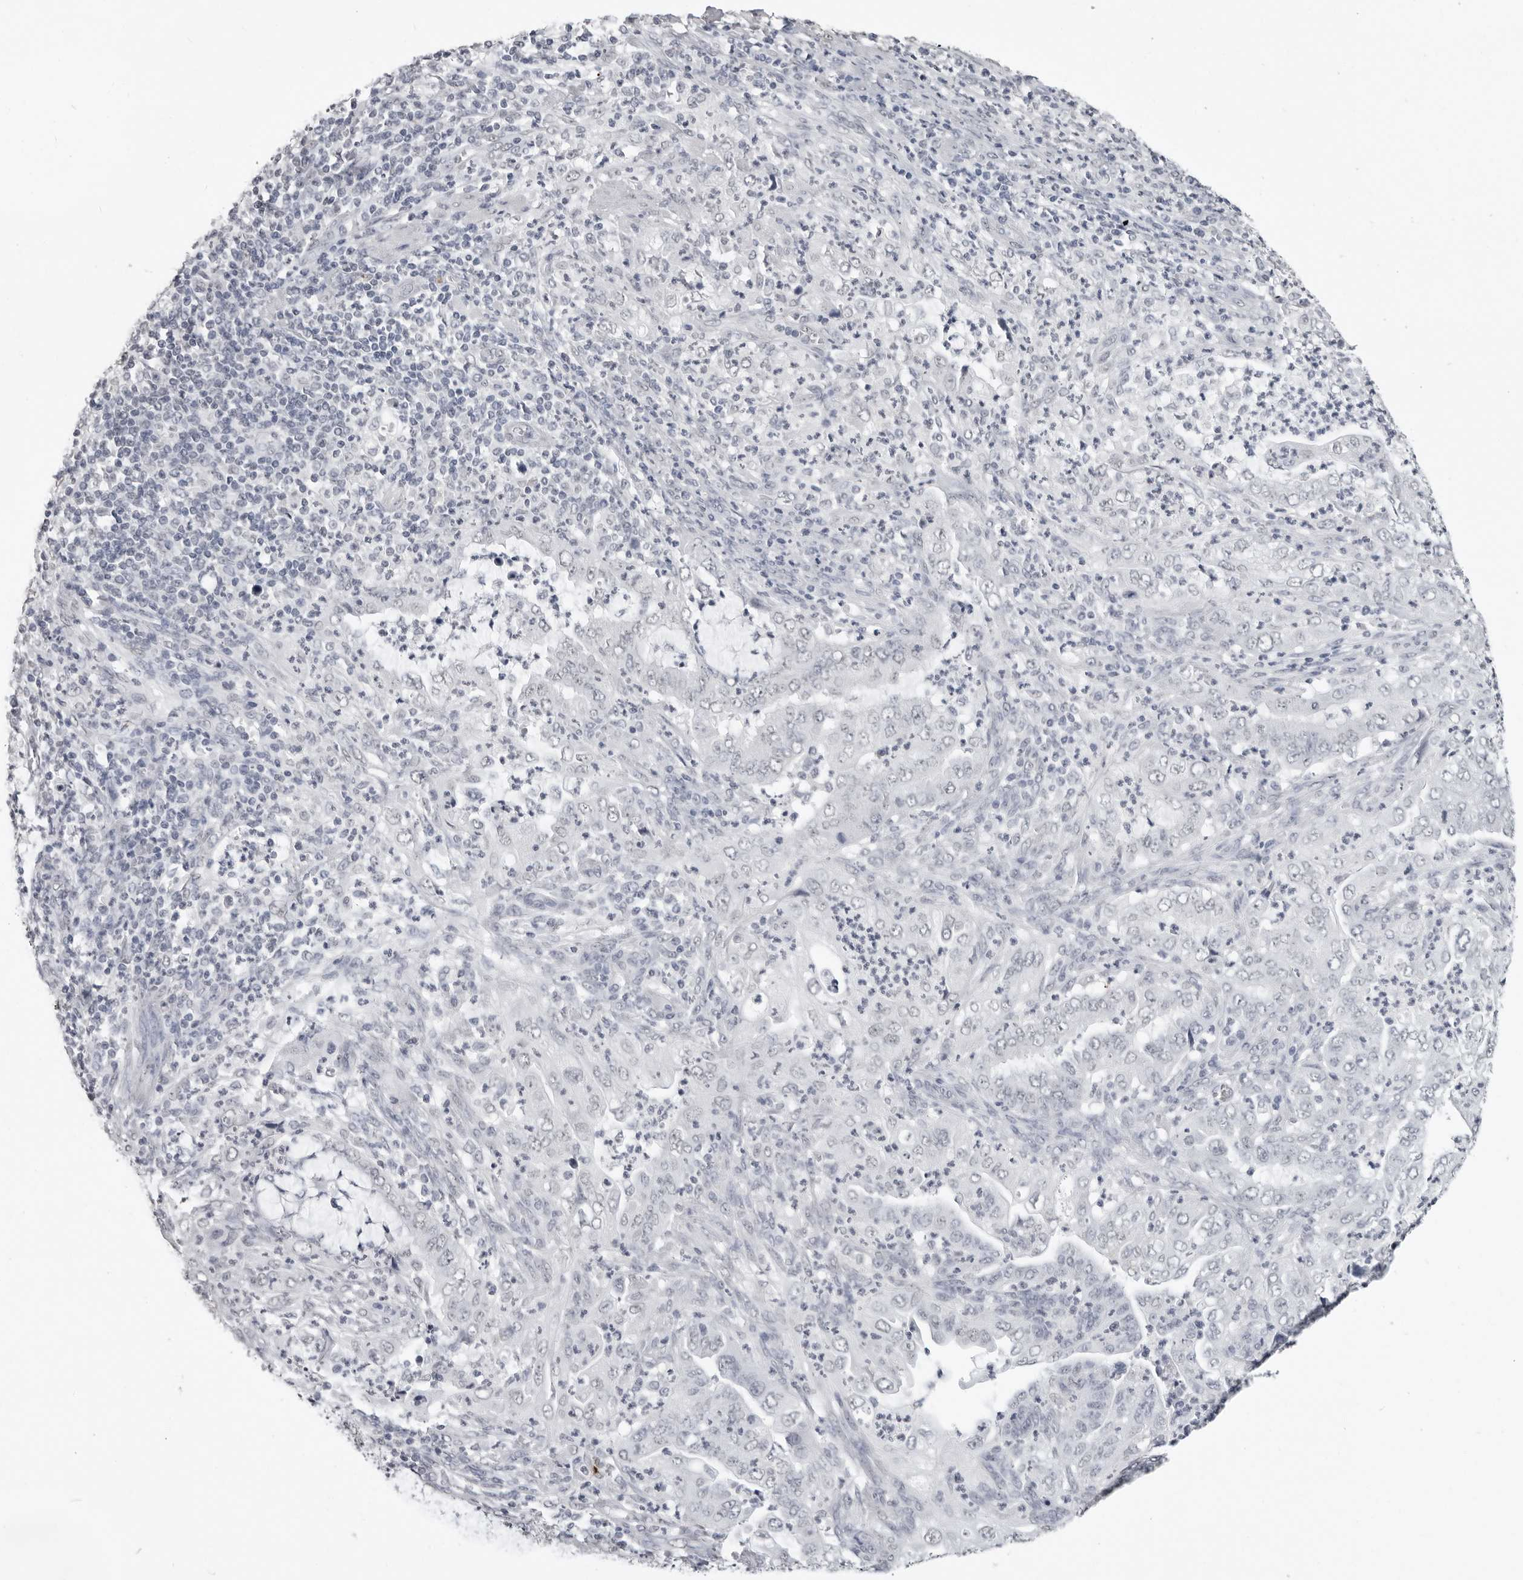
{"staining": {"intensity": "negative", "quantity": "none", "location": "none"}, "tissue": "endometrial cancer", "cell_type": "Tumor cells", "image_type": "cancer", "snomed": [{"axis": "morphology", "description": "Adenocarcinoma, NOS"}, {"axis": "topography", "description": "Endometrium"}], "caption": "Tumor cells show no significant protein positivity in endometrial cancer.", "gene": "HEPACAM", "patient": {"sex": "female", "age": 51}}